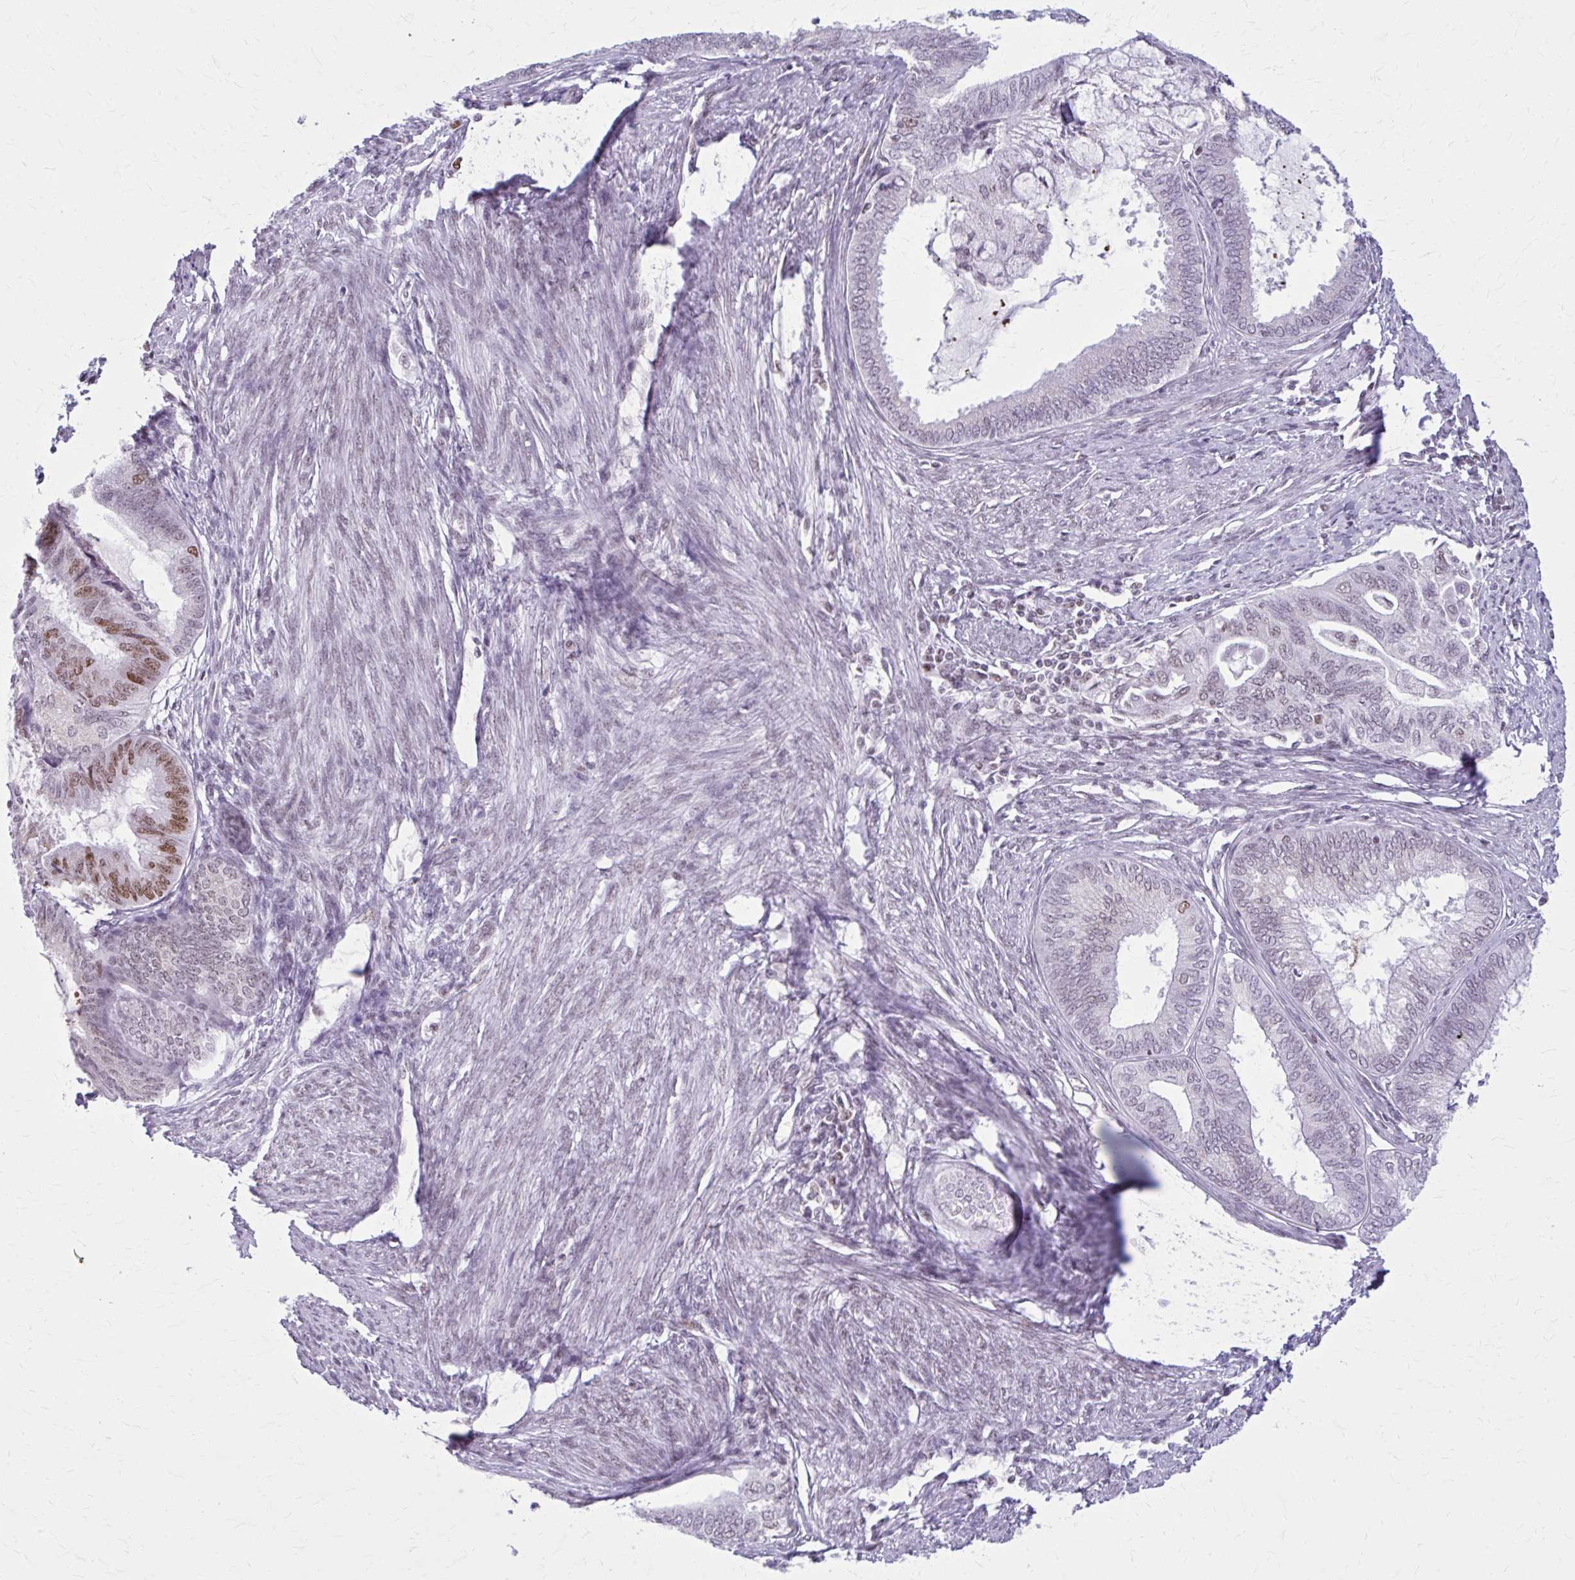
{"staining": {"intensity": "moderate", "quantity": "<25%", "location": "nuclear"}, "tissue": "endometrial cancer", "cell_type": "Tumor cells", "image_type": "cancer", "snomed": [{"axis": "morphology", "description": "Adenocarcinoma, NOS"}, {"axis": "topography", "description": "Endometrium"}], "caption": "A brown stain shows moderate nuclear staining of a protein in human endometrial cancer (adenocarcinoma) tumor cells. The protein of interest is stained brown, and the nuclei are stained in blue (DAB (3,3'-diaminobenzidine) IHC with brightfield microscopy, high magnification).", "gene": "PABIR1", "patient": {"sex": "female", "age": 86}}